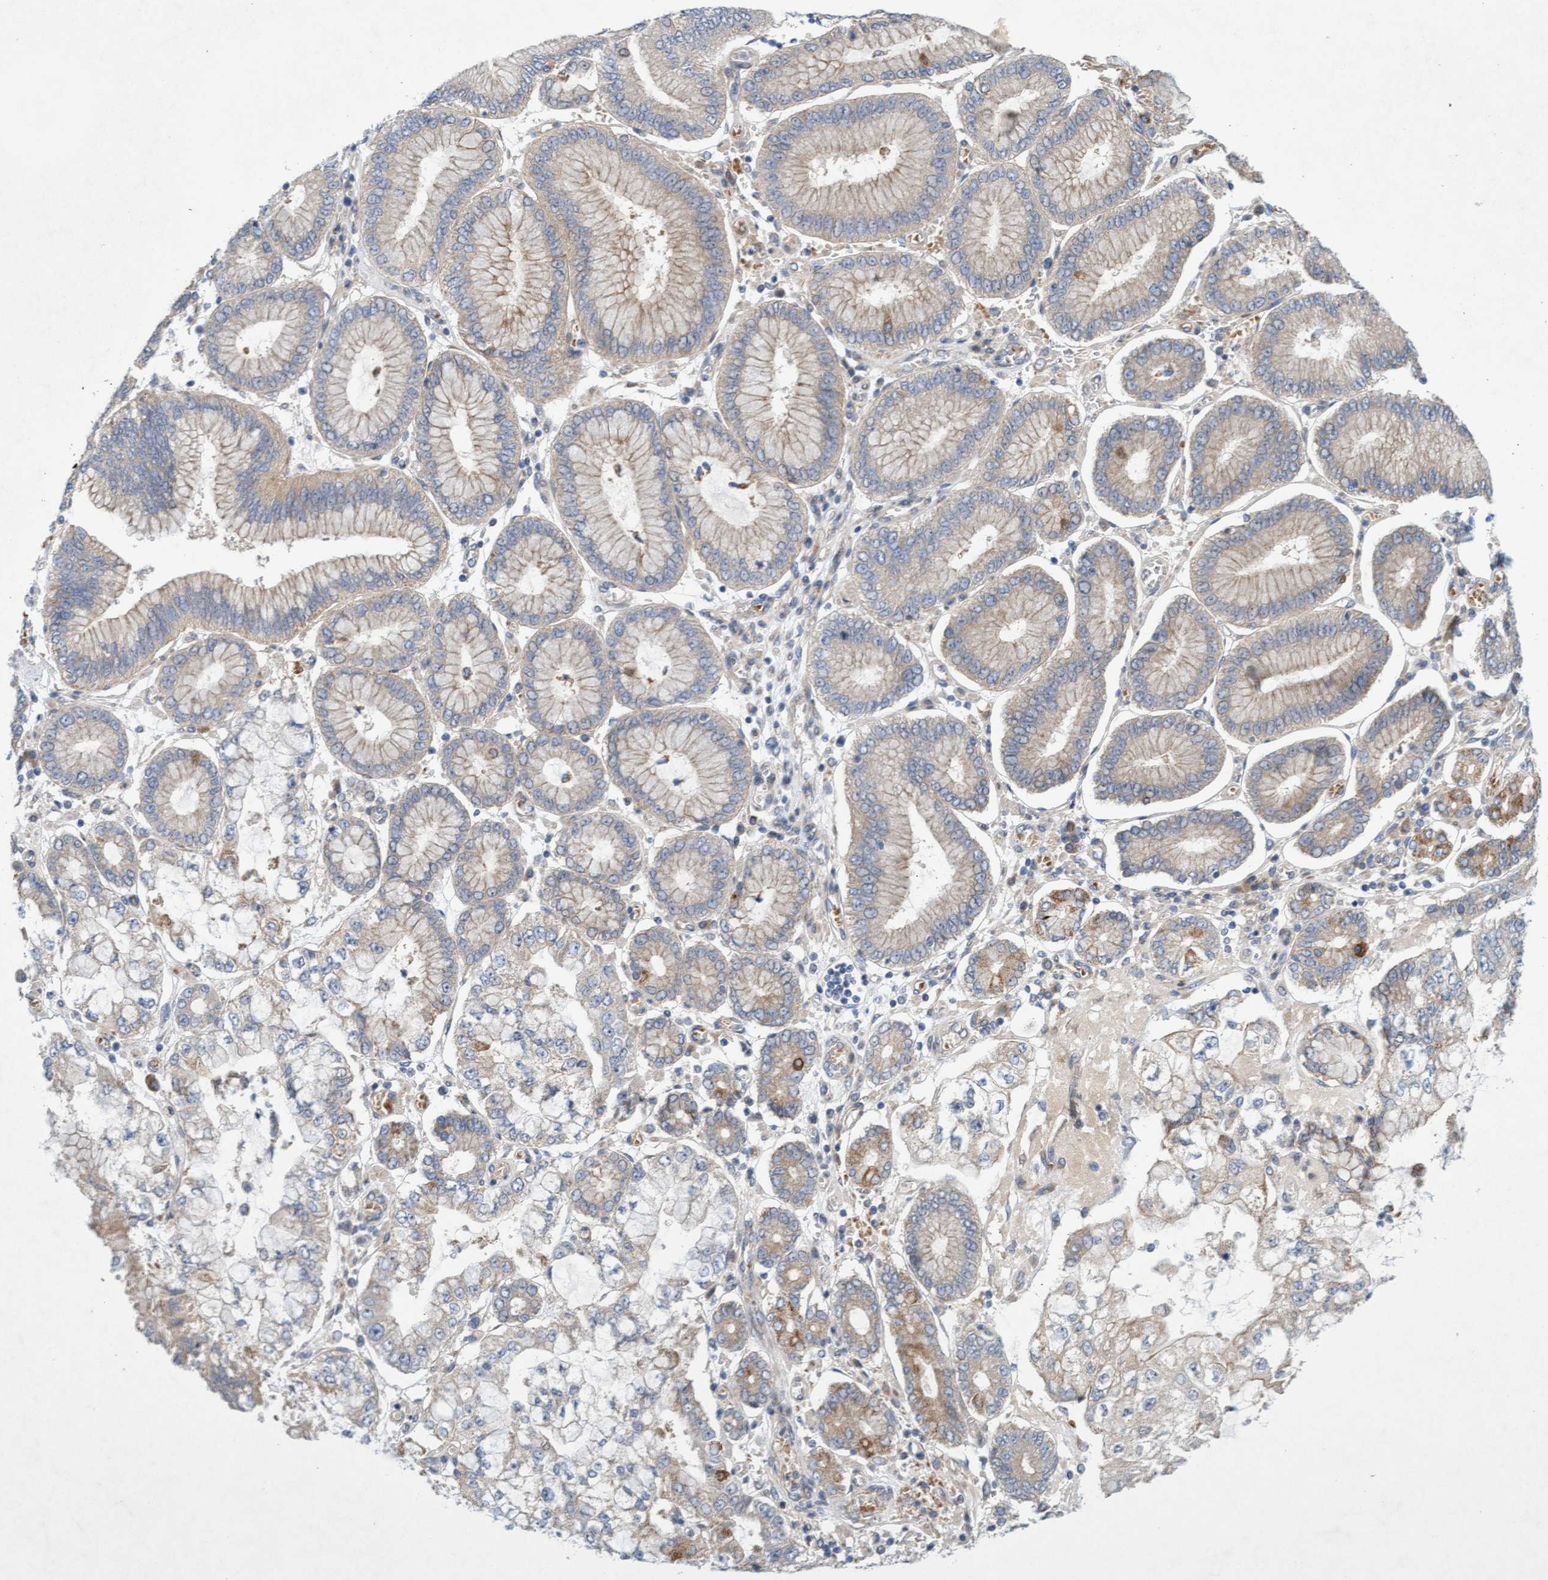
{"staining": {"intensity": "weak", "quantity": "<25%", "location": "cytoplasmic/membranous"}, "tissue": "stomach cancer", "cell_type": "Tumor cells", "image_type": "cancer", "snomed": [{"axis": "morphology", "description": "Adenocarcinoma, NOS"}, {"axis": "topography", "description": "Stomach"}], "caption": "DAB immunohistochemical staining of stomach cancer exhibits no significant positivity in tumor cells.", "gene": "DDHD2", "patient": {"sex": "male", "age": 76}}